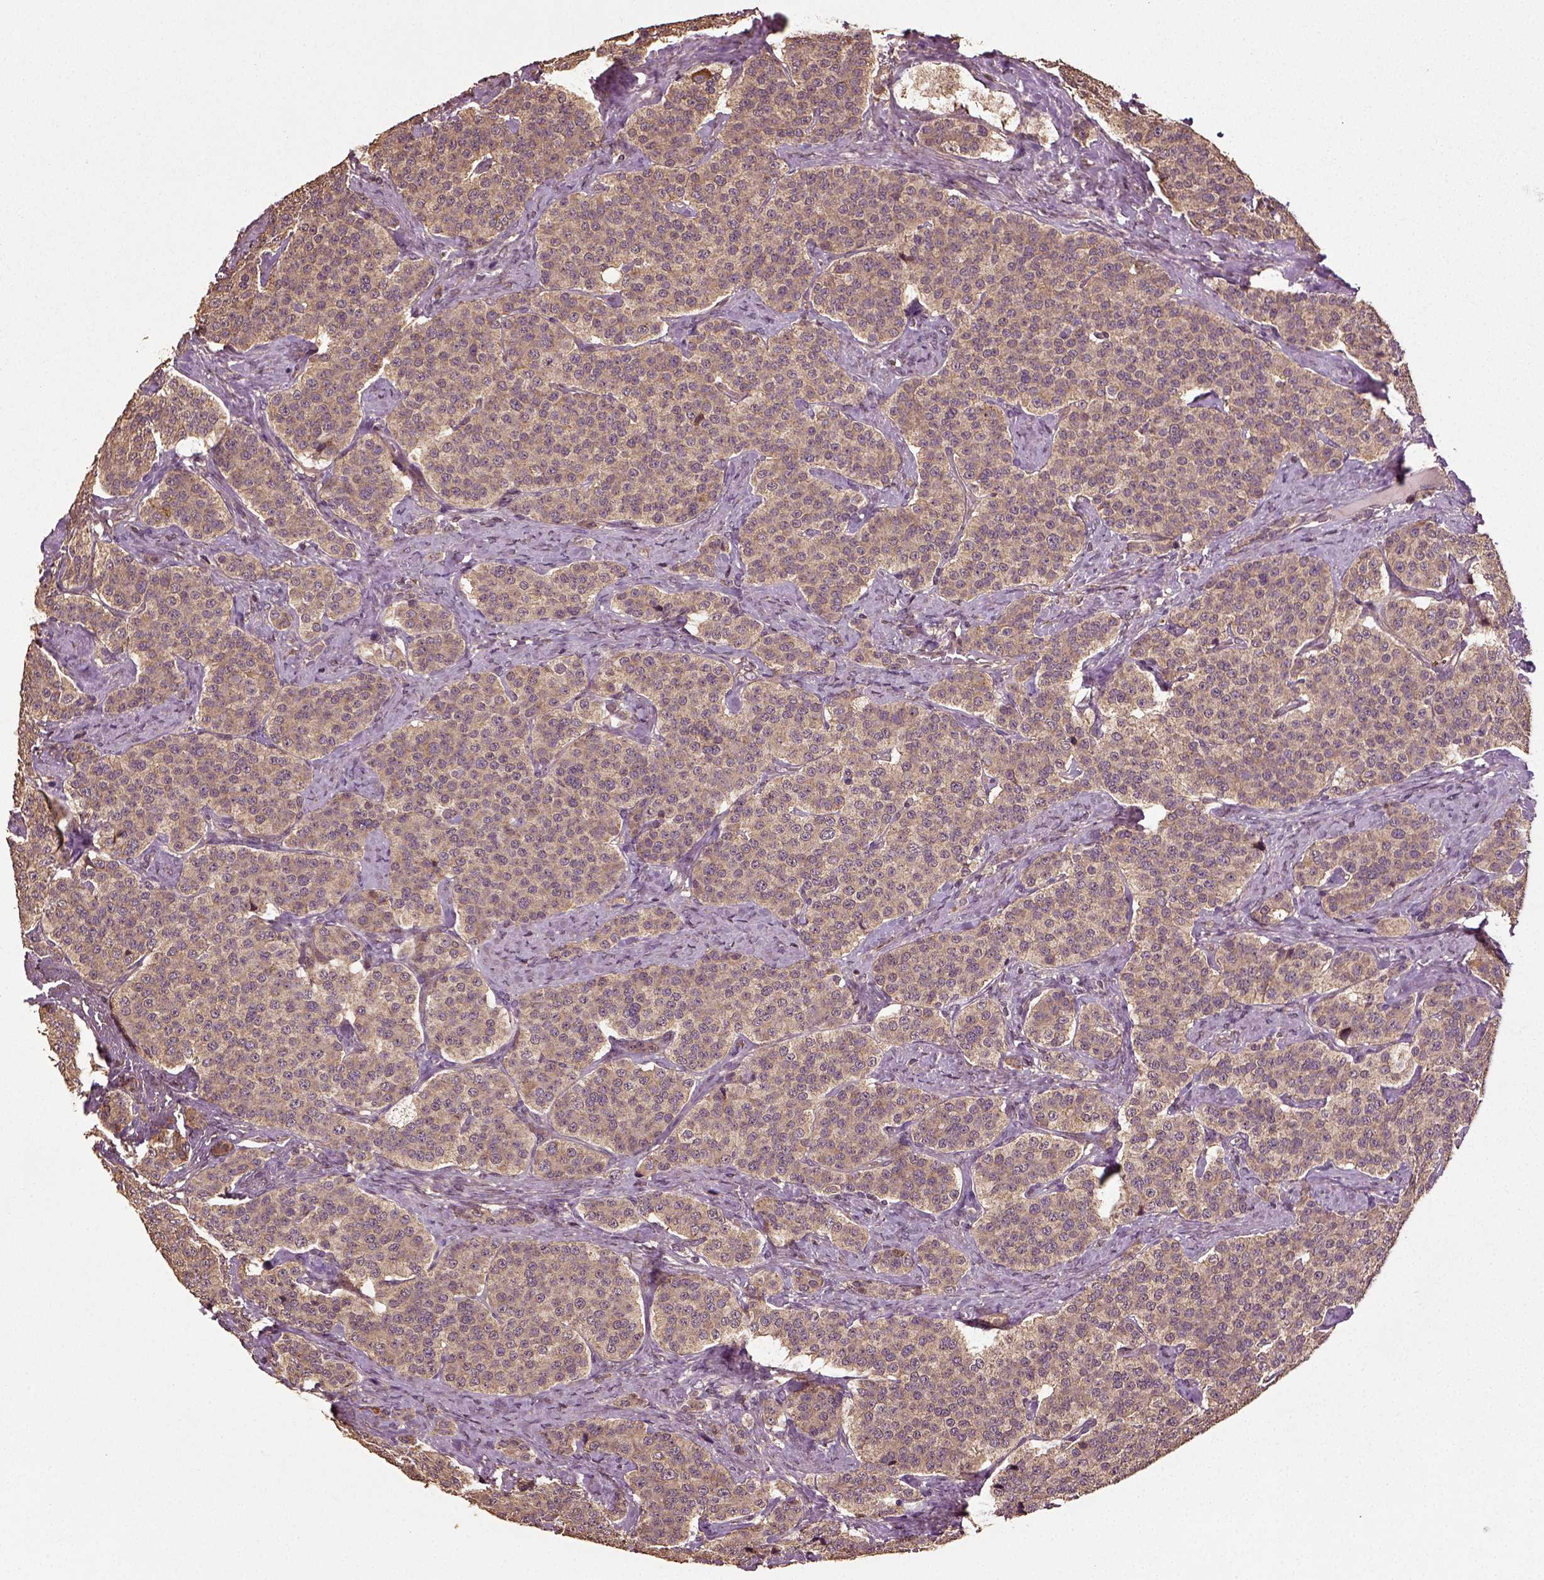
{"staining": {"intensity": "weak", "quantity": ">75%", "location": "cytoplasmic/membranous"}, "tissue": "carcinoid", "cell_type": "Tumor cells", "image_type": "cancer", "snomed": [{"axis": "morphology", "description": "Carcinoid, malignant, NOS"}, {"axis": "topography", "description": "Small intestine"}], "caption": "Protein analysis of carcinoid (malignant) tissue displays weak cytoplasmic/membranous positivity in about >75% of tumor cells.", "gene": "ERV3-1", "patient": {"sex": "female", "age": 58}}